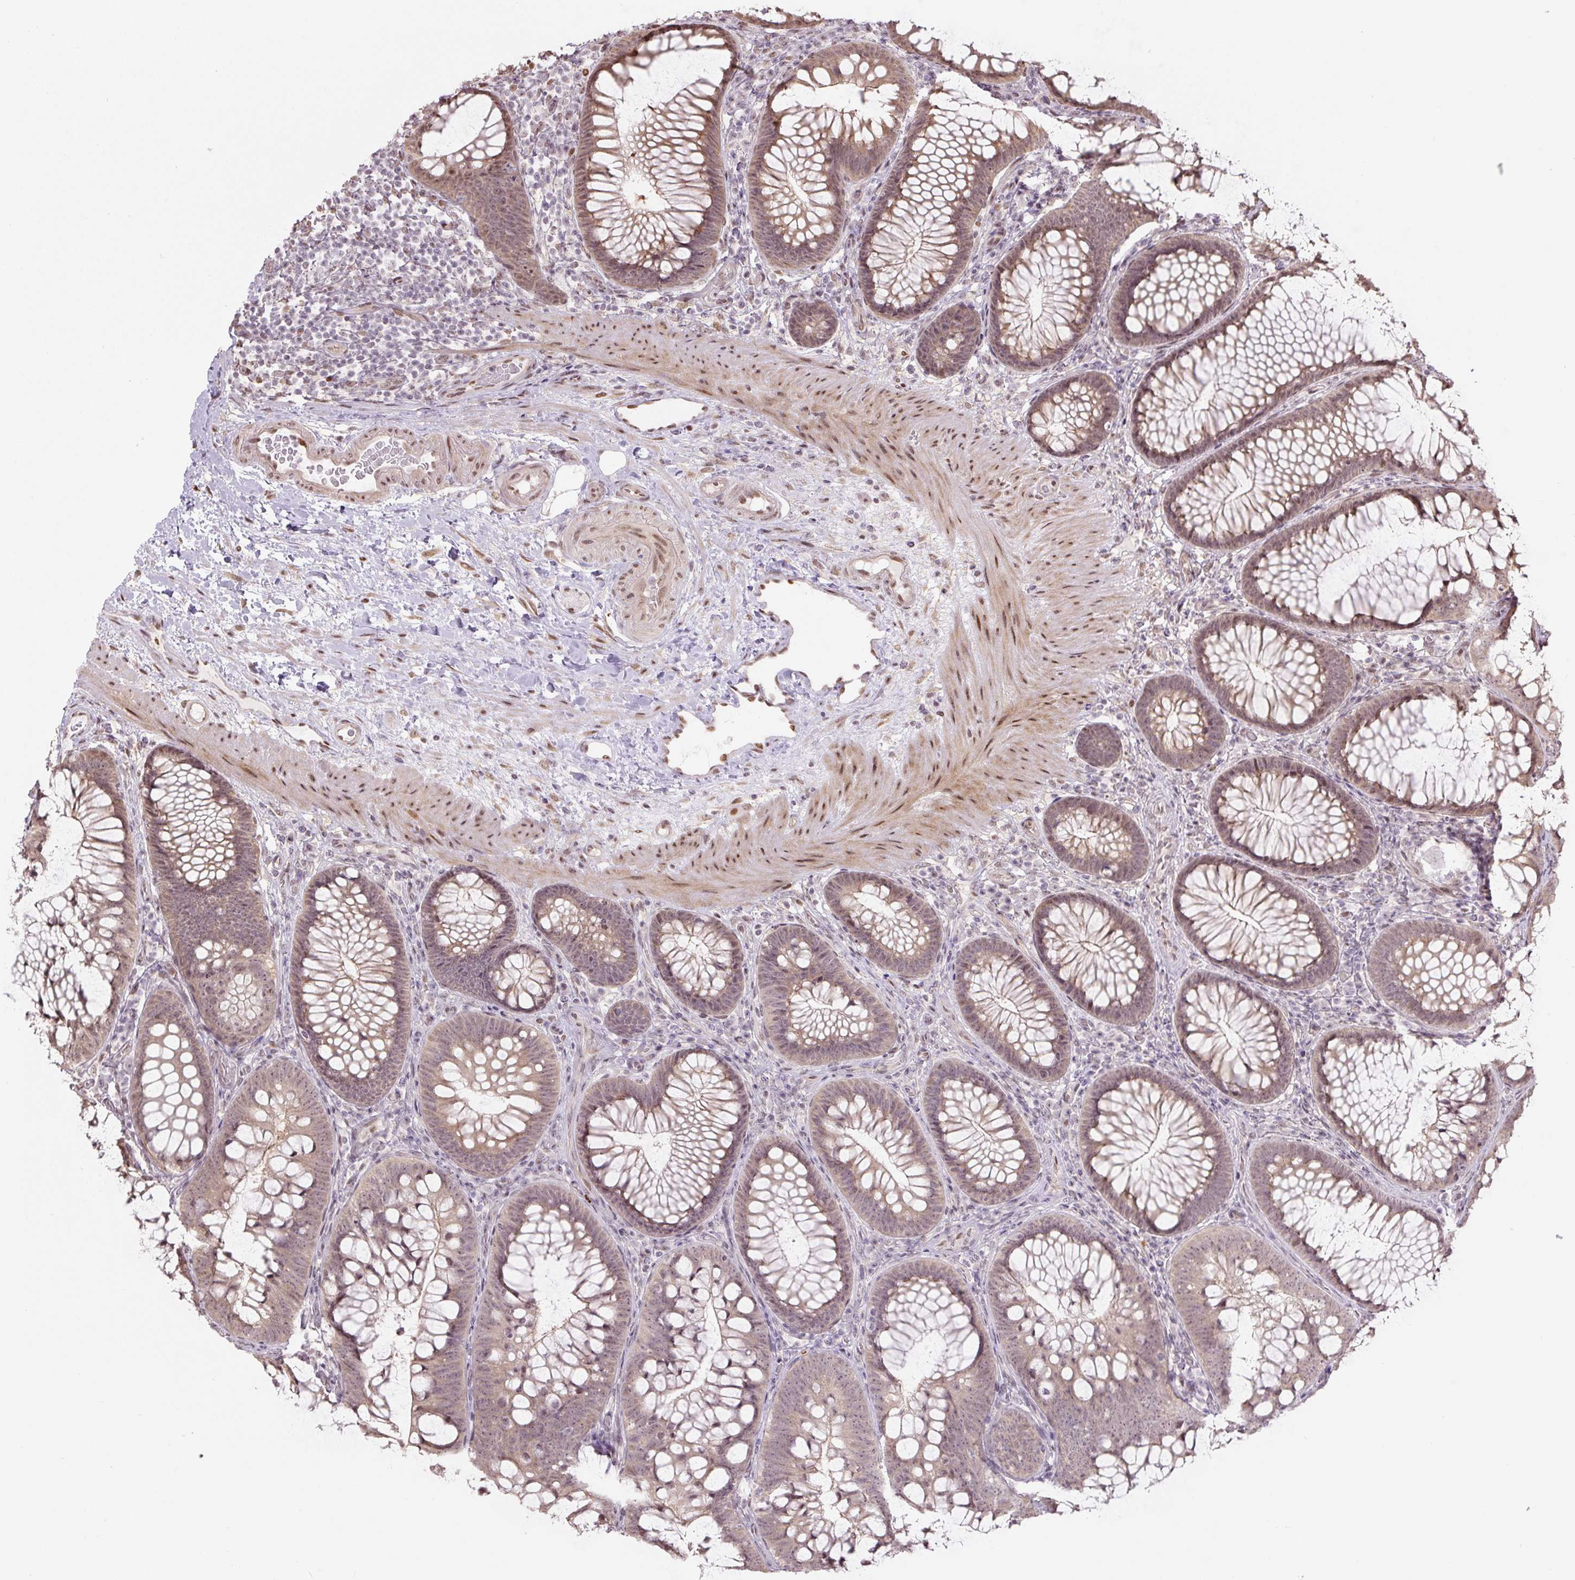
{"staining": {"intensity": "moderate", "quantity": ">75%", "location": "nuclear"}, "tissue": "colon", "cell_type": "Endothelial cells", "image_type": "normal", "snomed": [{"axis": "morphology", "description": "Normal tissue, NOS"}, {"axis": "morphology", "description": "Adenoma, NOS"}, {"axis": "topography", "description": "Soft tissue"}, {"axis": "topography", "description": "Colon"}], "caption": "Protein expression analysis of normal colon reveals moderate nuclear staining in about >75% of endothelial cells. (brown staining indicates protein expression, while blue staining denotes nuclei).", "gene": "TCFL5", "patient": {"sex": "male", "age": 47}}